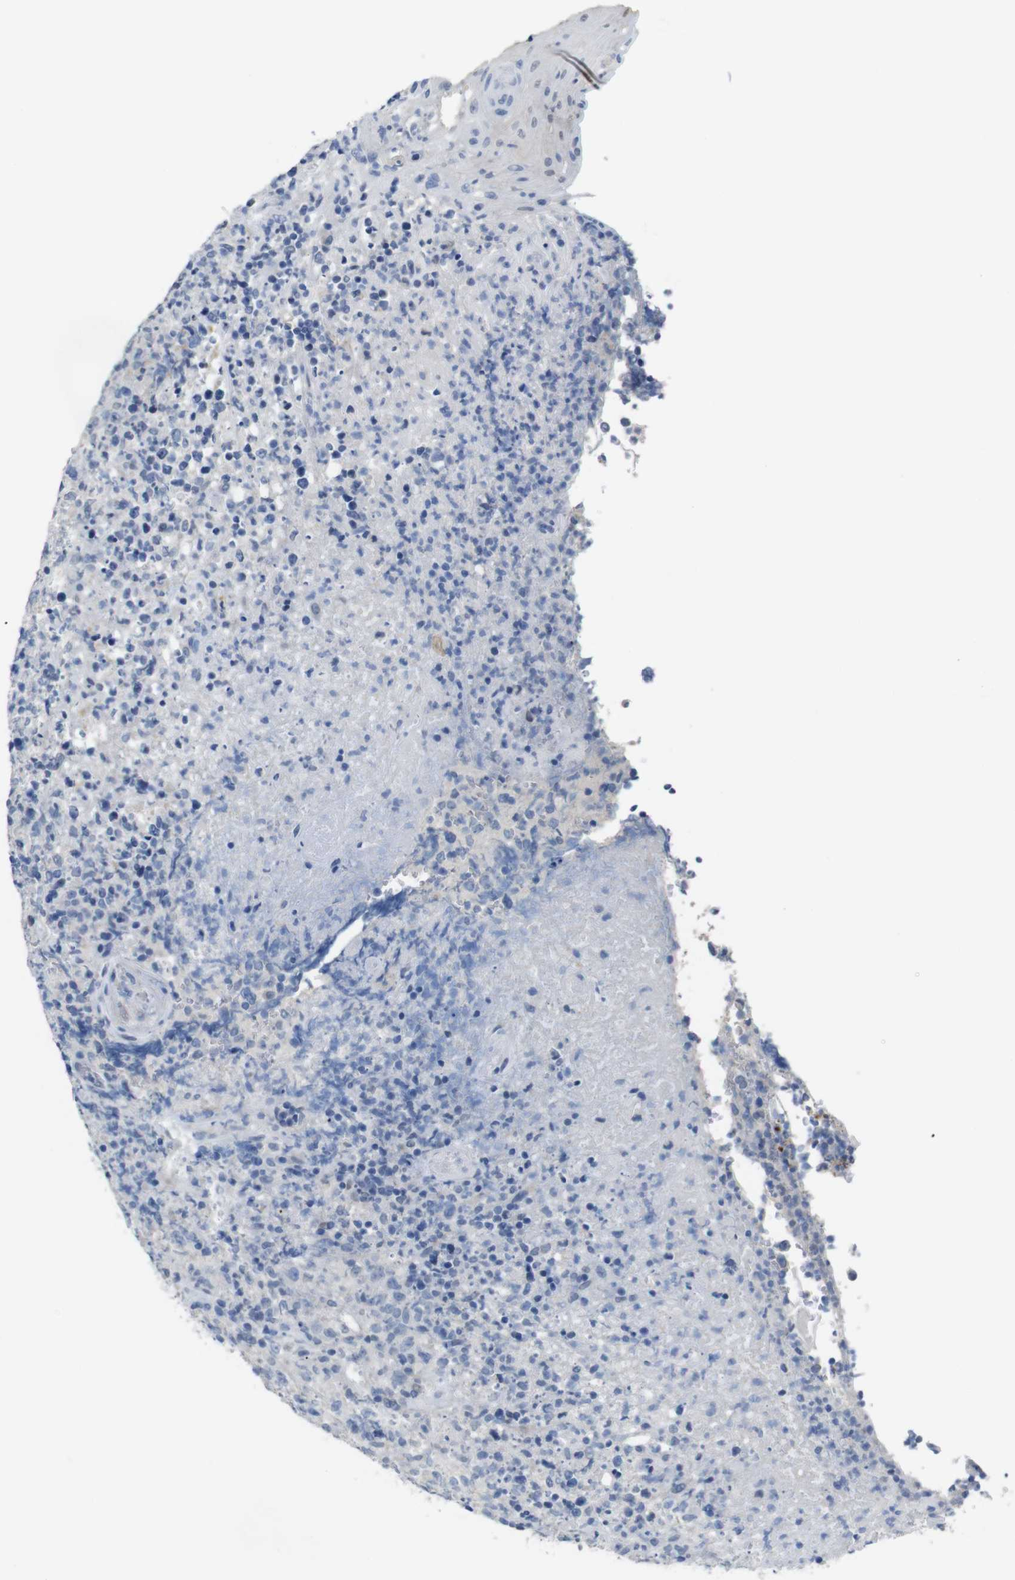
{"staining": {"intensity": "negative", "quantity": "none", "location": "none"}, "tissue": "lymphoma", "cell_type": "Tumor cells", "image_type": "cancer", "snomed": [{"axis": "morphology", "description": "Malignant lymphoma, non-Hodgkin's type, High grade"}, {"axis": "topography", "description": "Tonsil"}], "caption": "Lymphoma was stained to show a protein in brown. There is no significant positivity in tumor cells.", "gene": "CHRM5", "patient": {"sex": "female", "age": 36}}